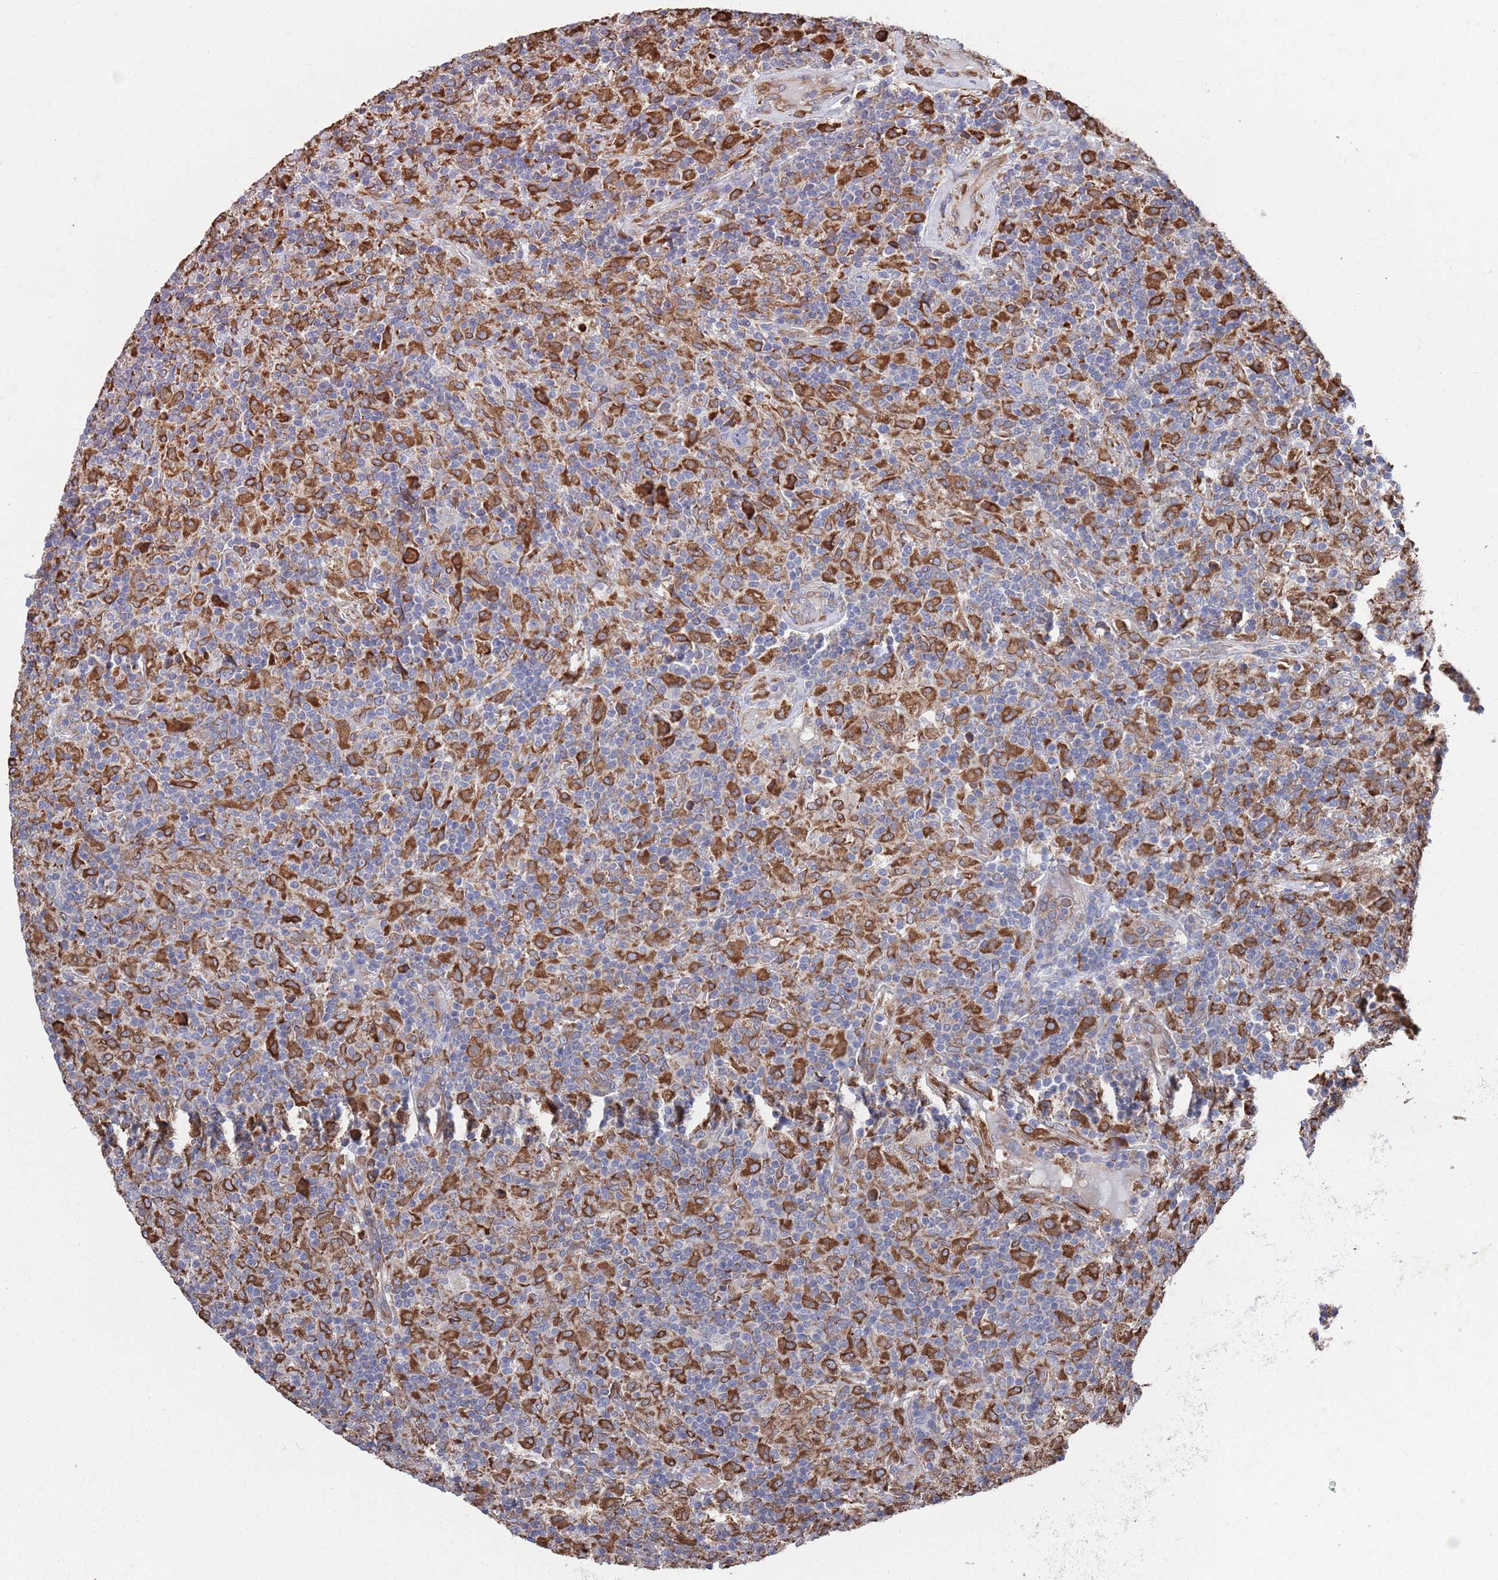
{"staining": {"intensity": "negative", "quantity": "none", "location": "none"}, "tissue": "lymphoma", "cell_type": "Tumor cells", "image_type": "cancer", "snomed": [{"axis": "morphology", "description": "Hodgkin's disease, NOS"}, {"axis": "topography", "description": "Lymph node"}], "caption": "Immunohistochemical staining of human lymphoma shows no significant staining in tumor cells.", "gene": "GID8", "patient": {"sex": "male", "age": 70}}